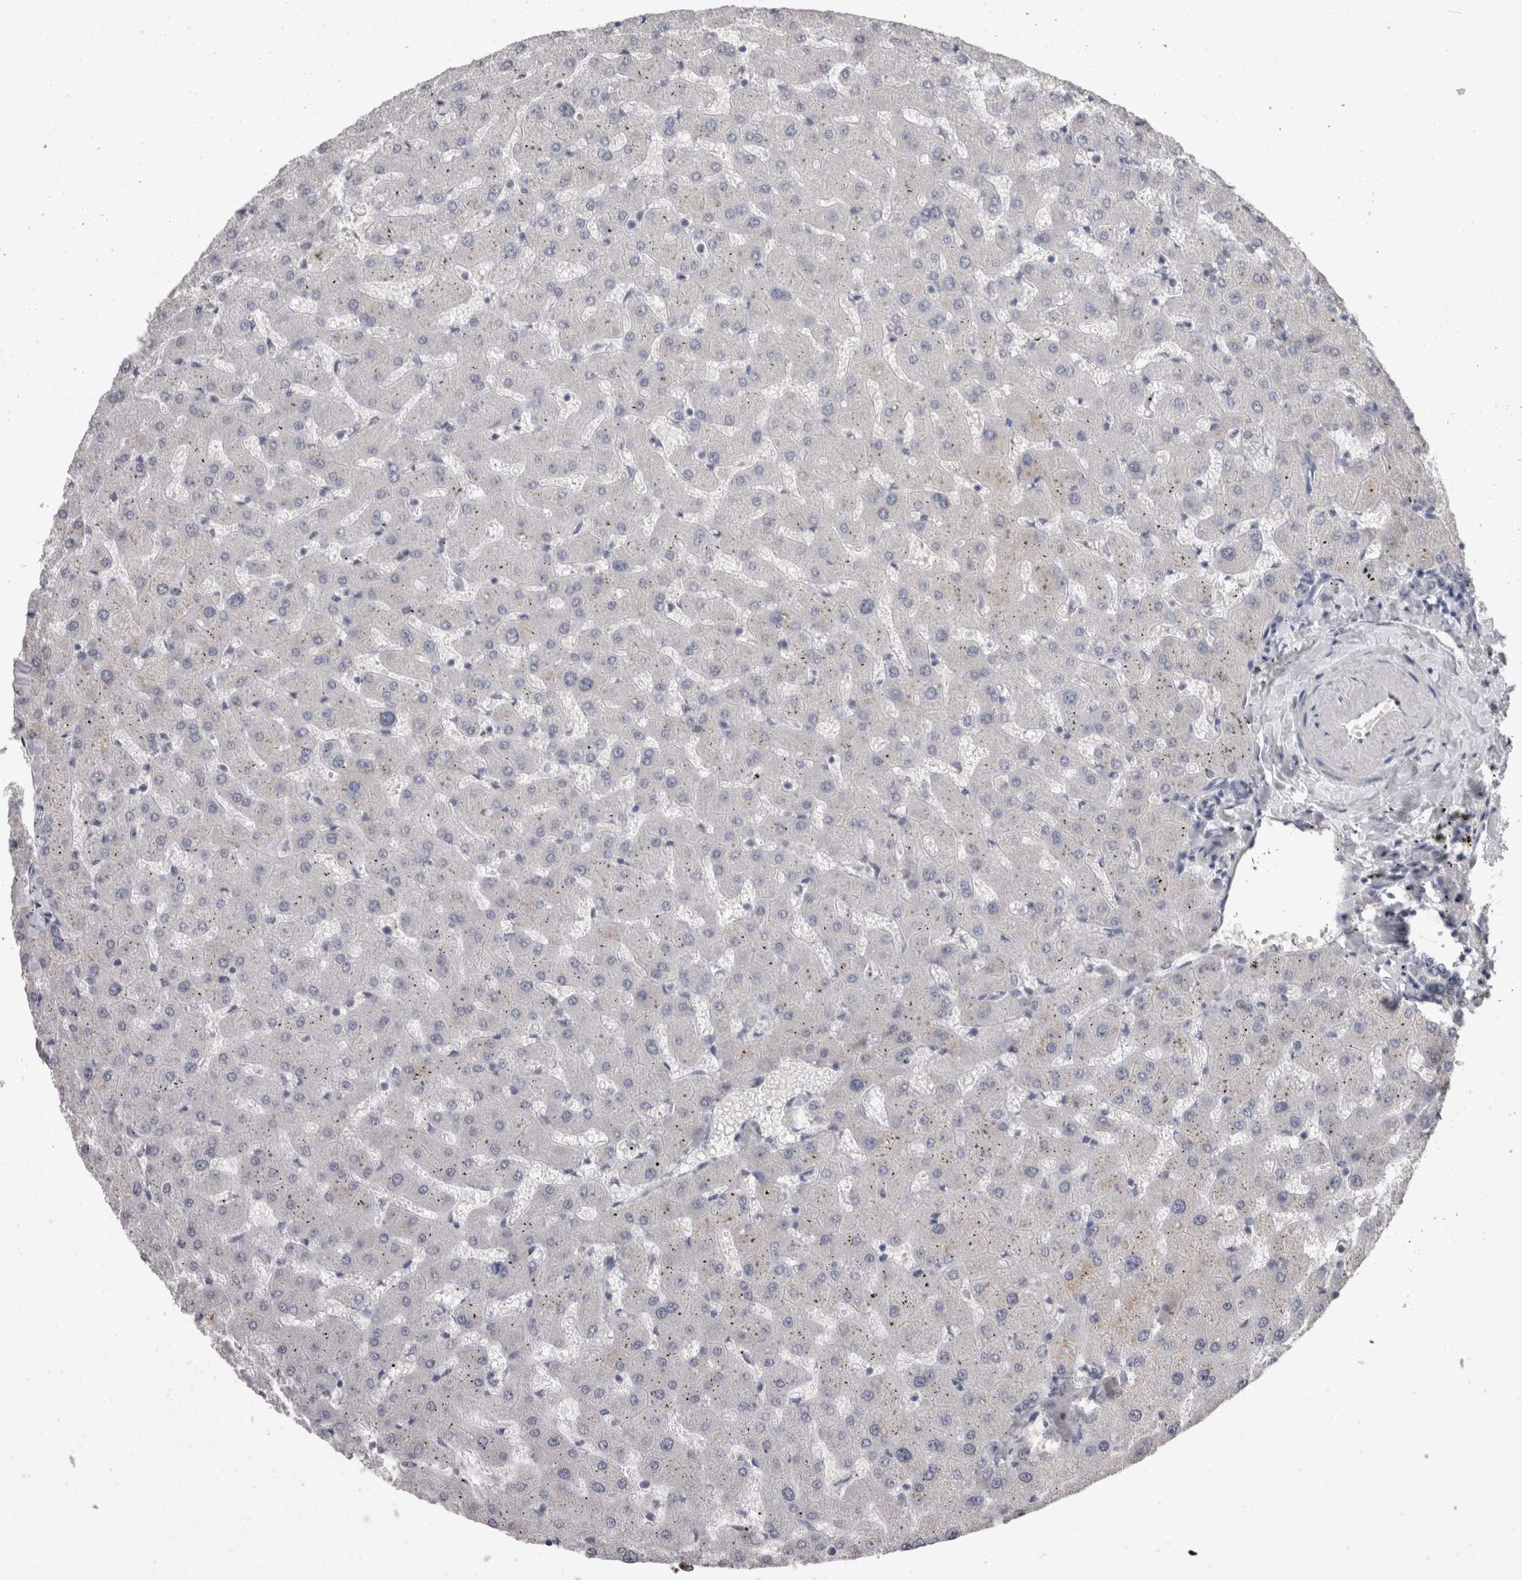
{"staining": {"intensity": "negative", "quantity": "none", "location": "none"}, "tissue": "liver", "cell_type": "Cholangiocytes", "image_type": "normal", "snomed": [{"axis": "morphology", "description": "Normal tissue, NOS"}, {"axis": "topography", "description": "Liver"}], "caption": "Histopathology image shows no protein staining in cholangiocytes of unremarkable liver.", "gene": "DDX17", "patient": {"sex": "female", "age": 63}}